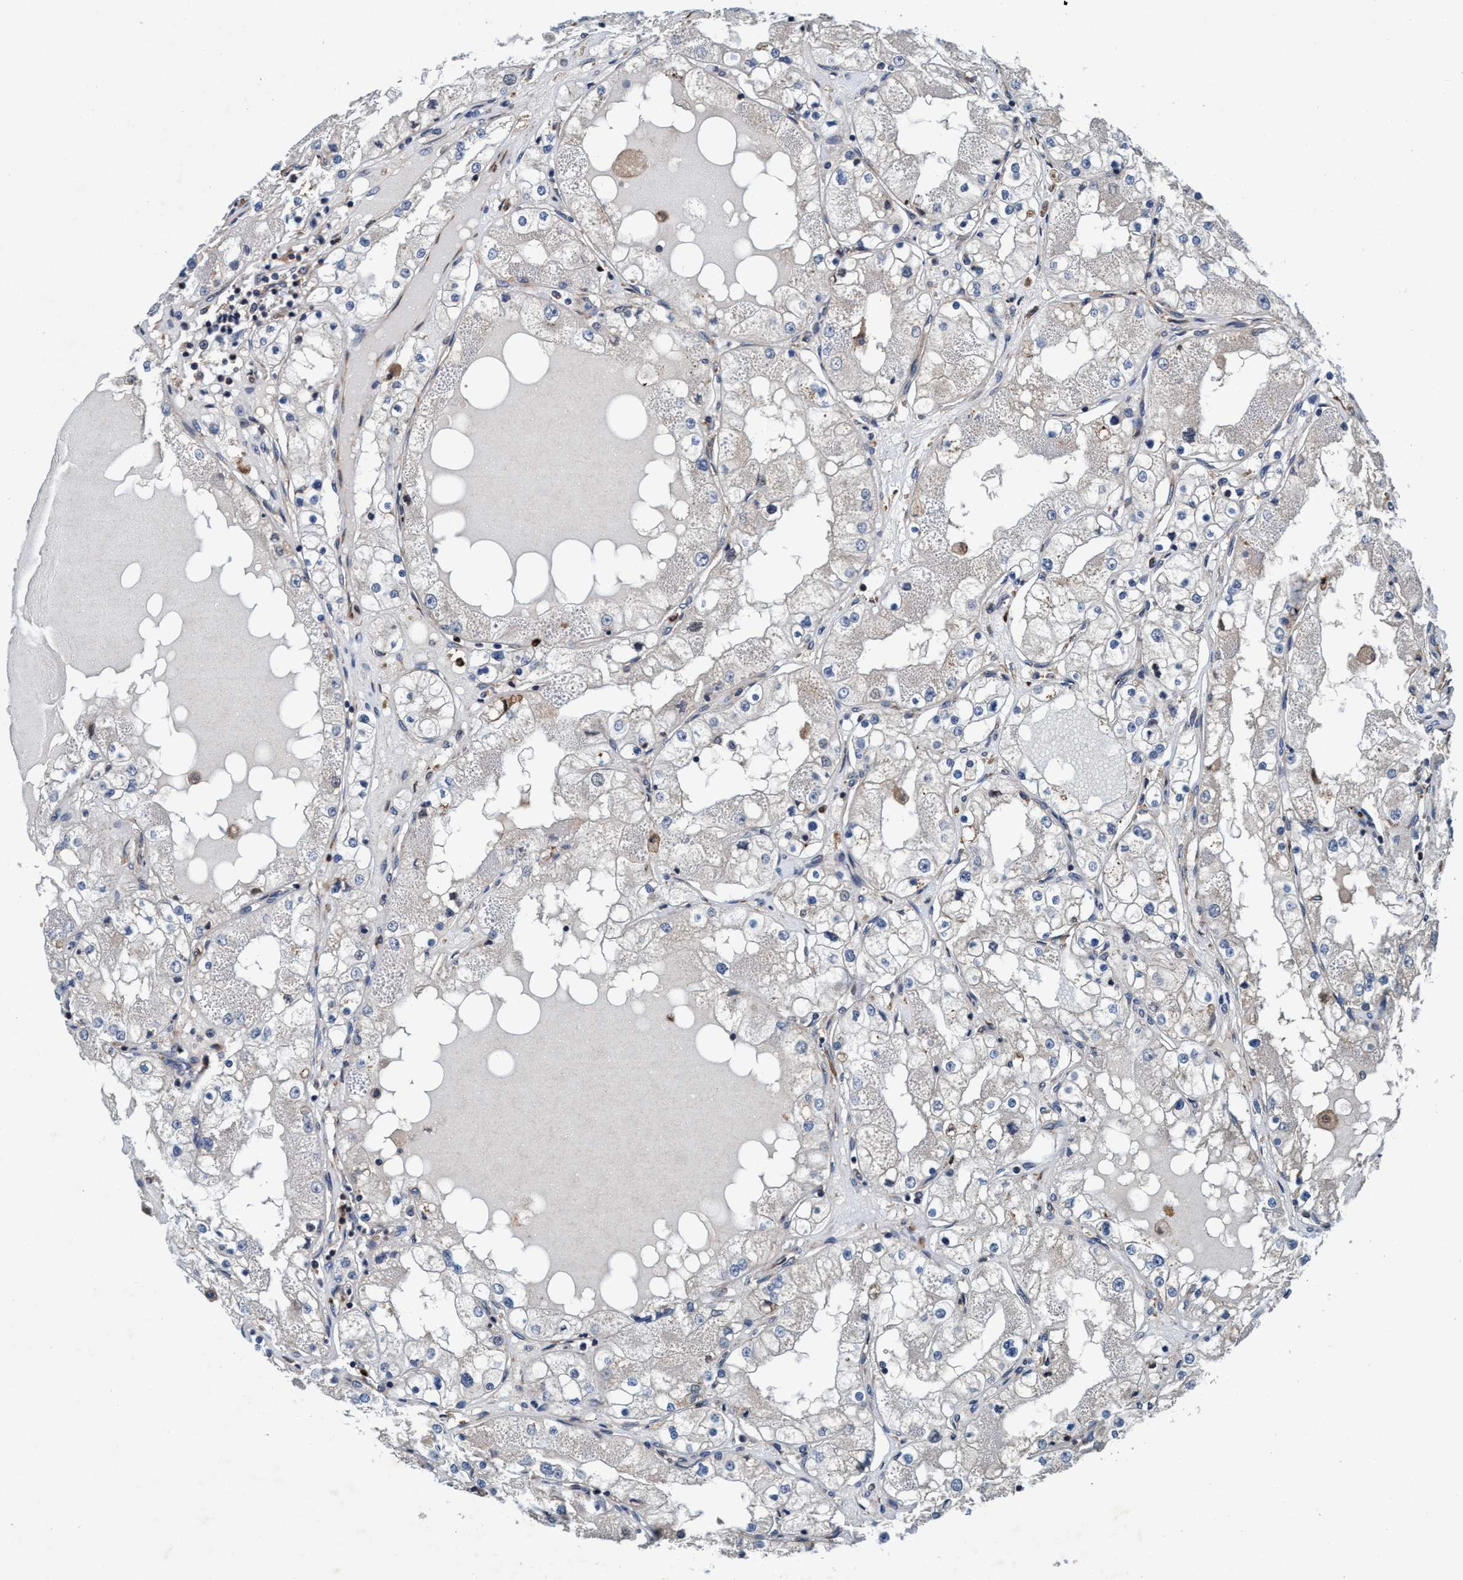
{"staining": {"intensity": "negative", "quantity": "none", "location": "none"}, "tissue": "renal cancer", "cell_type": "Tumor cells", "image_type": "cancer", "snomed": [{"axis": "morphology", "description": "Adenocarcinoma, NOS"}, {"axis": "topography", "description": "Kidney"}], "caption": "Immunohistochemical staining of human renal cancer shows no significant positivity in tumor cells. (DAB (3,3'-diaminobenzidine) immunohistochemistry (IHC) visualized using brightfield microscopy, high magnification).", "gene": "ENDOG", "patient": {"sex": "male", "age": 68}}